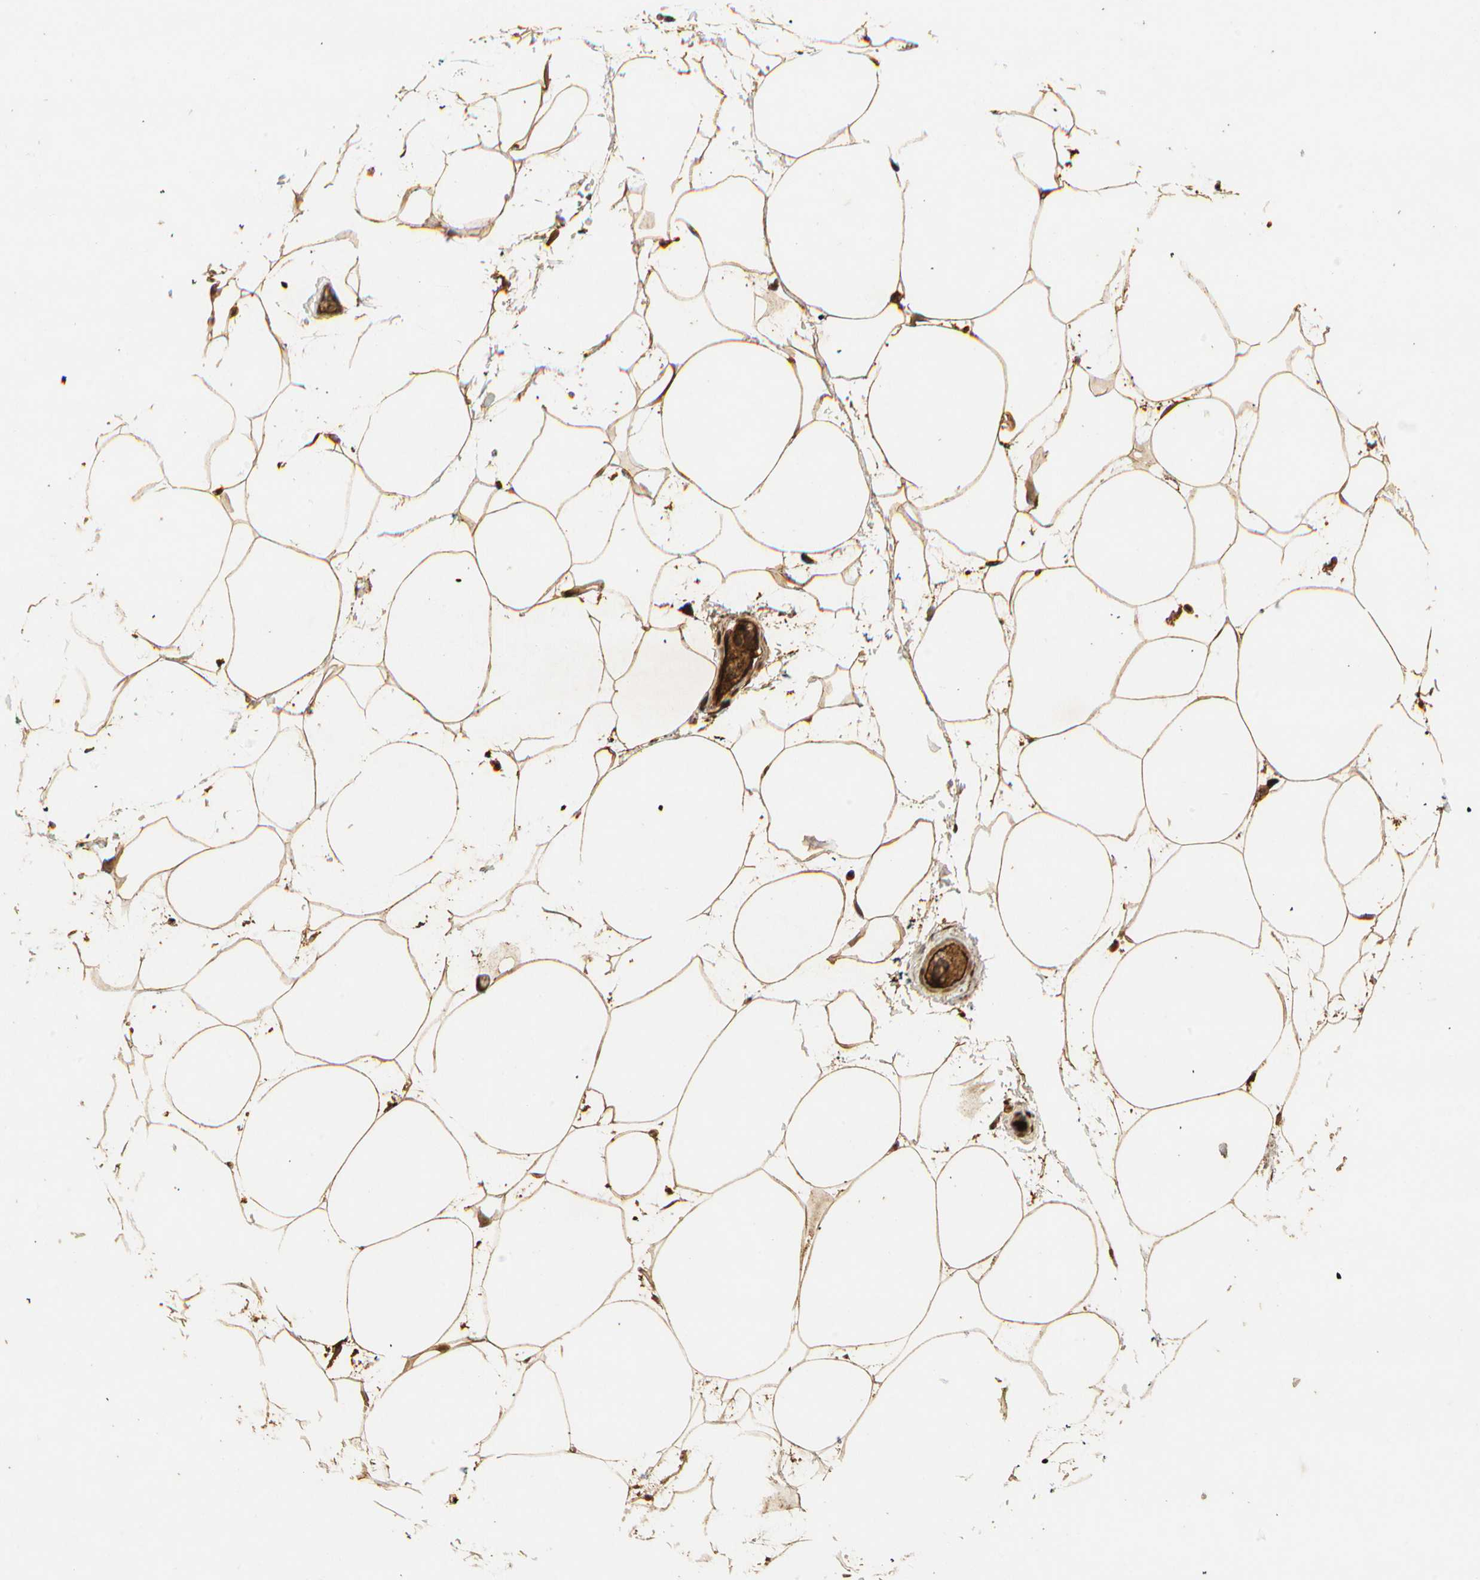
{"staining": {"intensity": "strong", "quantity": ">75%", "location": "cytoplasmic/membranous,nuclear"}, "tissue": "adipose tissue", "cell_type": "Adipocytes", "image_type": "normal", "snomed": [{"axis": "morphology", "description": "Normal tissue, NOS"}, {"axis": "morphology", "description": "Duct carcinoma"}, {"axis": "topography", "description": "Breast"}, {"axis": "topography", "description": "Adipose tissue"}], "caption": "A high amount of strong cytoplasmic/membranous,nuclear expression is present in approximately >75% of adipocytes in benign adipose tissue. Immunohistochemistry stains the protein of interest in brown and the nuclei are stained blue.", "gene": "RFFL", "patient": {"sex": "female", "age": 37}}